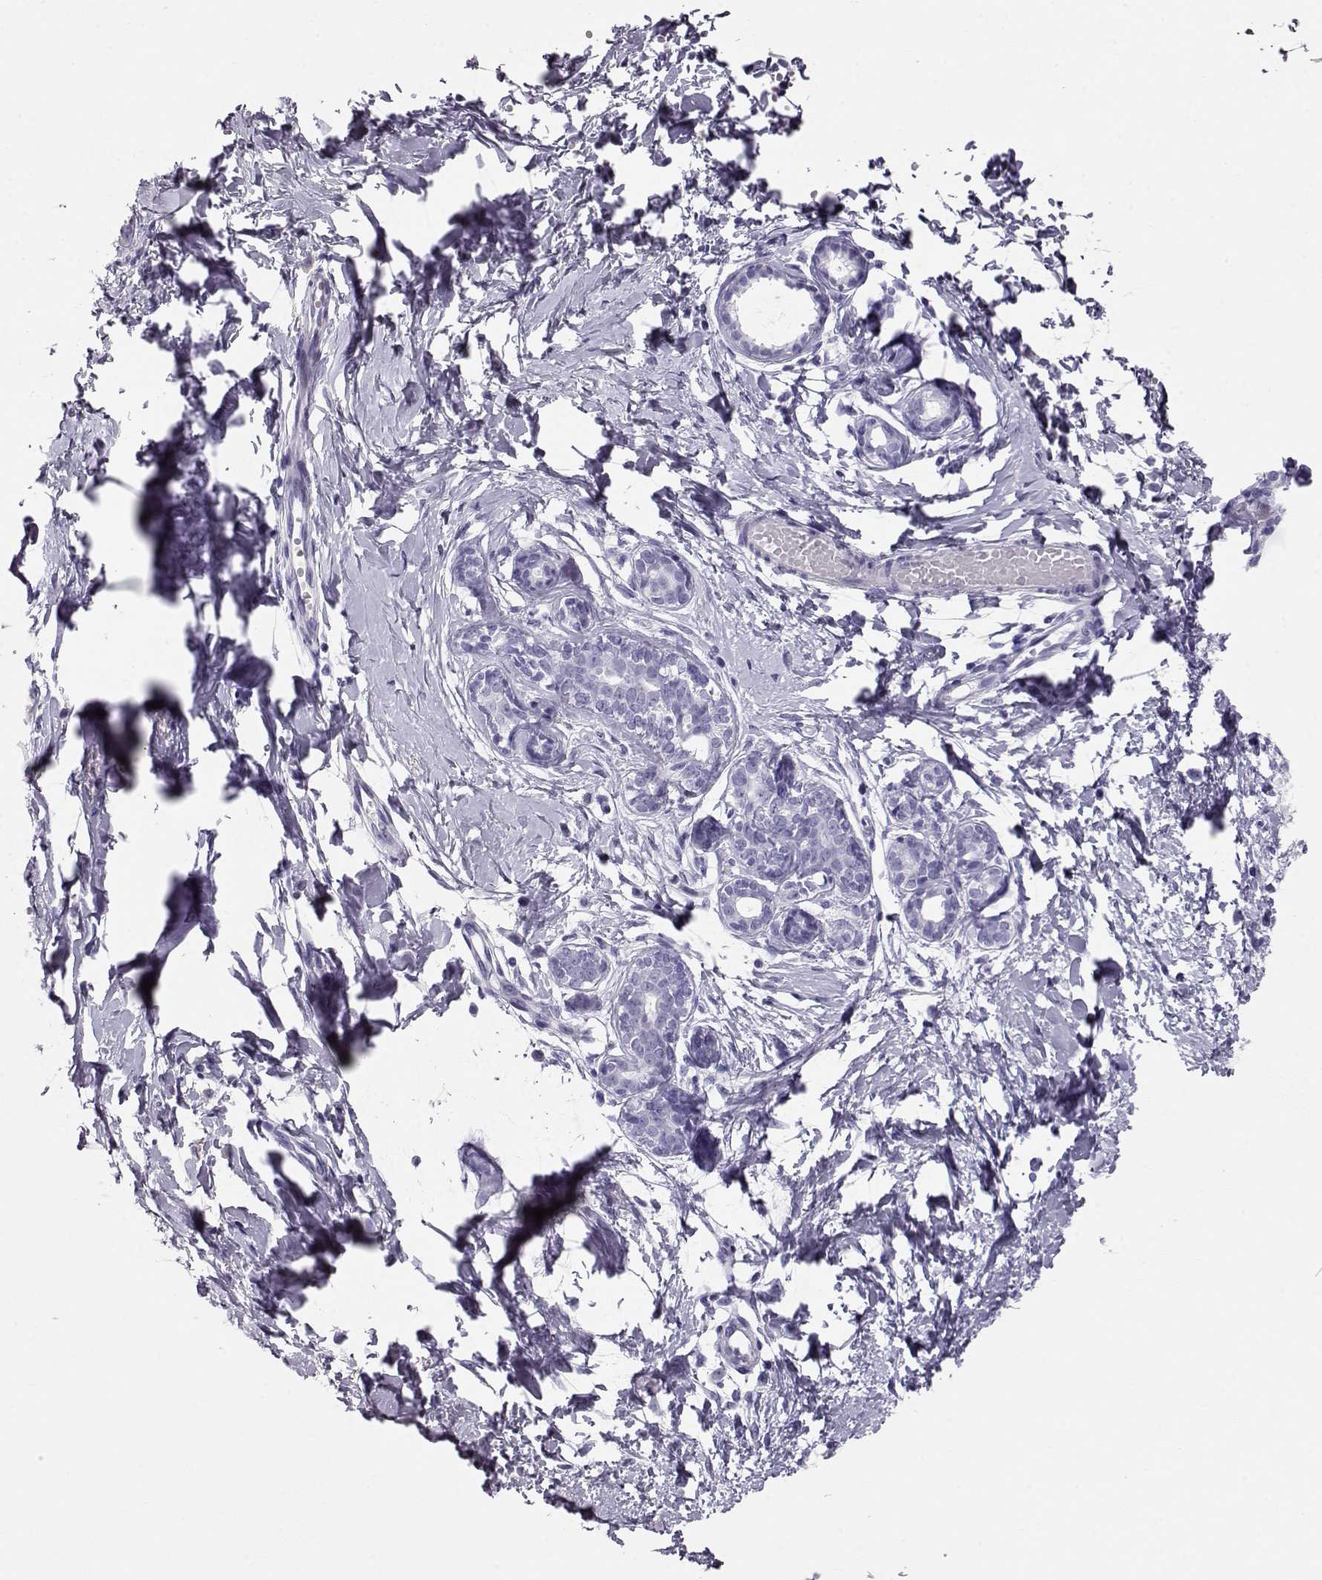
{"staining": {"intensity": "negative", "quantity": "none", "location": "none"}, "tissue": "breast", "cell_type": "Adipocytes", "image_type": "normal", "snomed": [{"axis": "morphology", "description": "Normal tissue, NOS"}, {"axis": "topography", "description": "Breast"}], "caption": "The IHC micrograph has no significant expression in adipocytes of breast.", "gene": "RD3", "patient": {"sex": "female", "age": 37}}